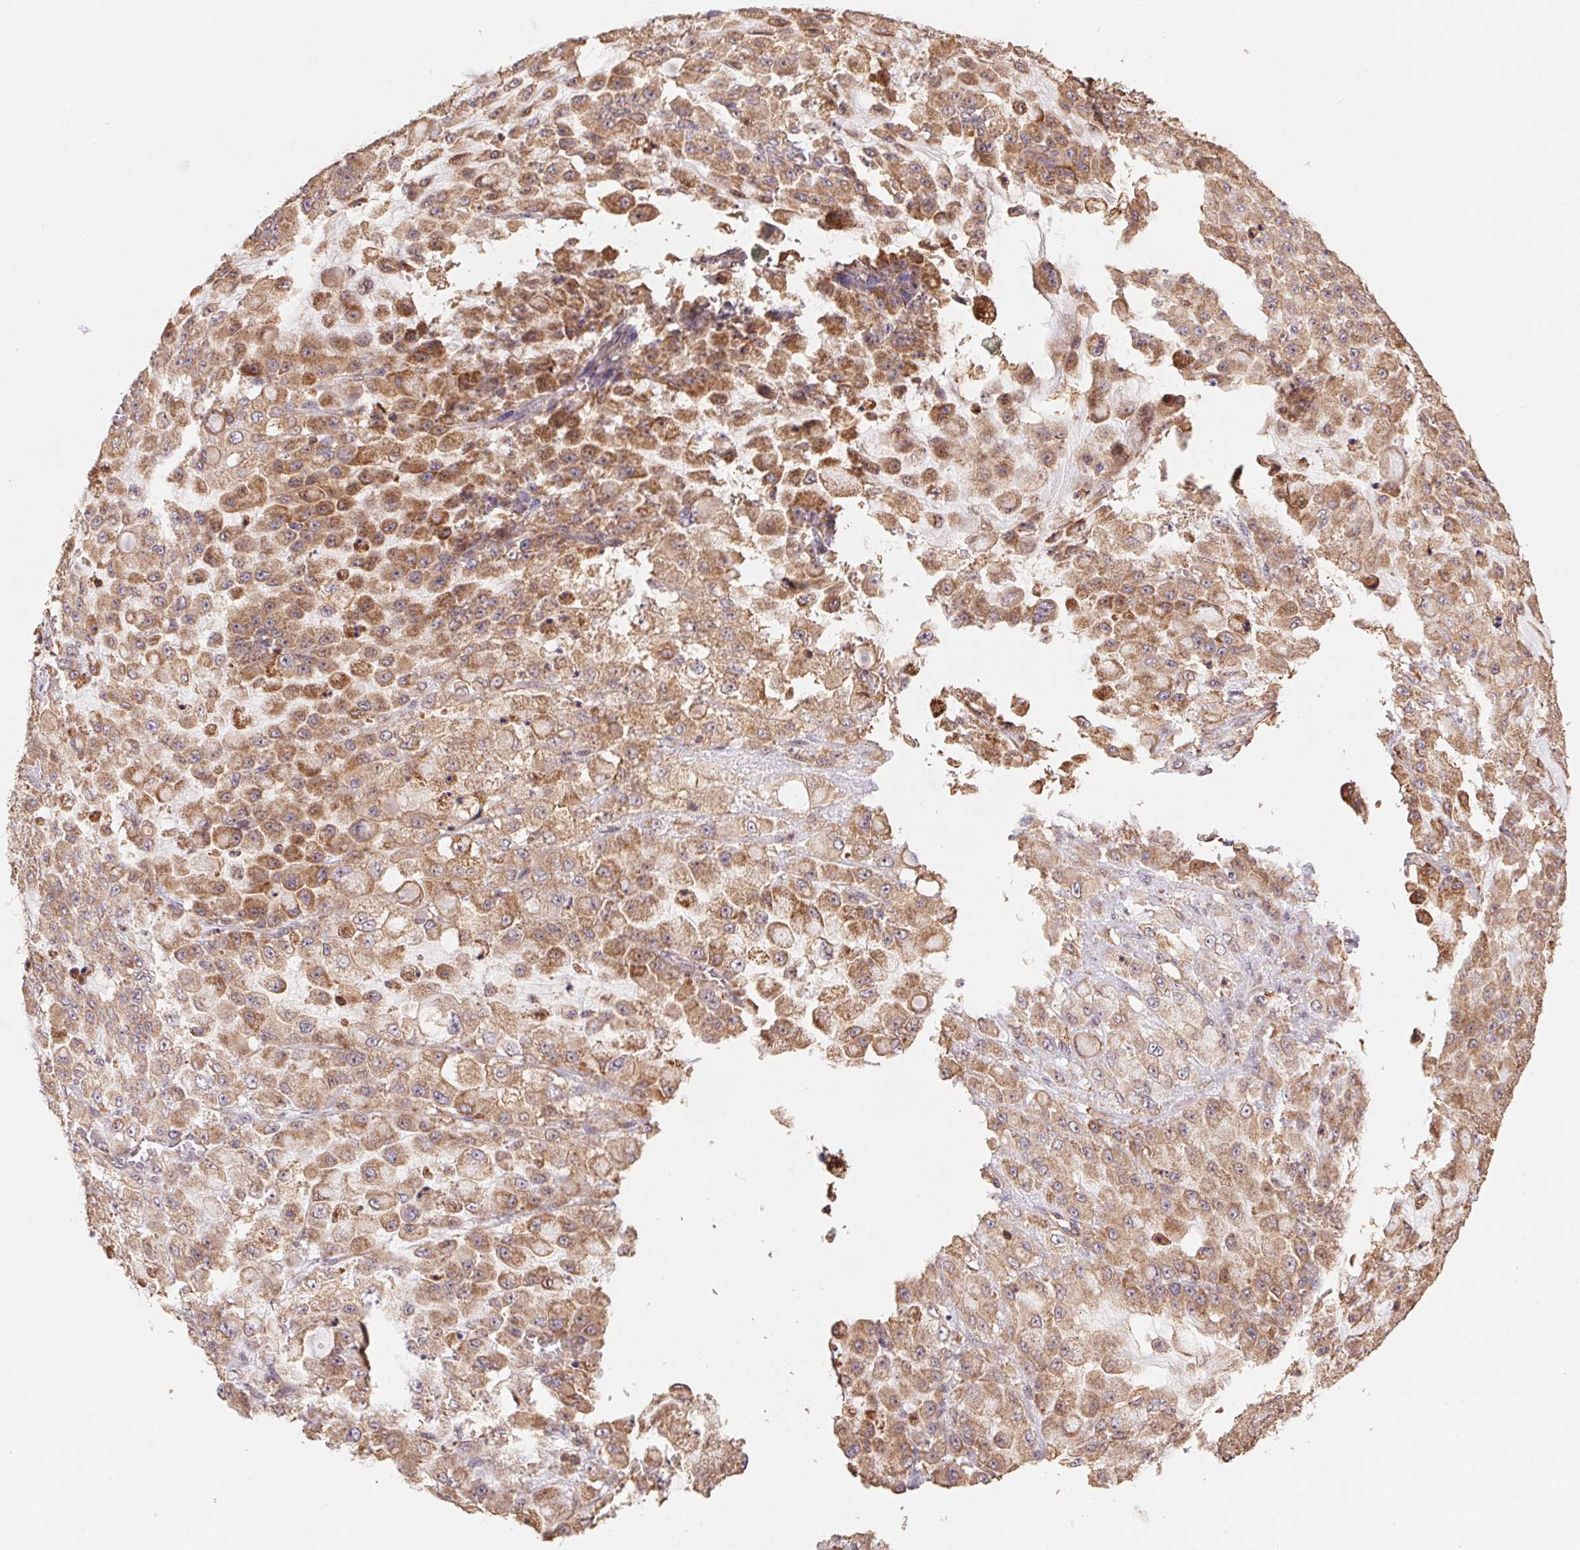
{"staining": {"intensity": "moderate", "quantity": ">75%", "location": "cytoplasmic/membranous"}, "tissue": "stomach cancer", "cell_type": "Tumor cells", "image_type": "cancer", "snomed": [{"axis": "morphology", "description": "Adenocarcinoma, NOS"}, {"axis": "topography", "description": "Stomach"}], "caption": "The immunohistochemical stain shows moderate cytoplasmic/membranous positivity in tumor cells of stomach cancer (adenocarcinoma) tissue.", "gene": "ATG10", "patient": {"sex": "female", "age": 76}}